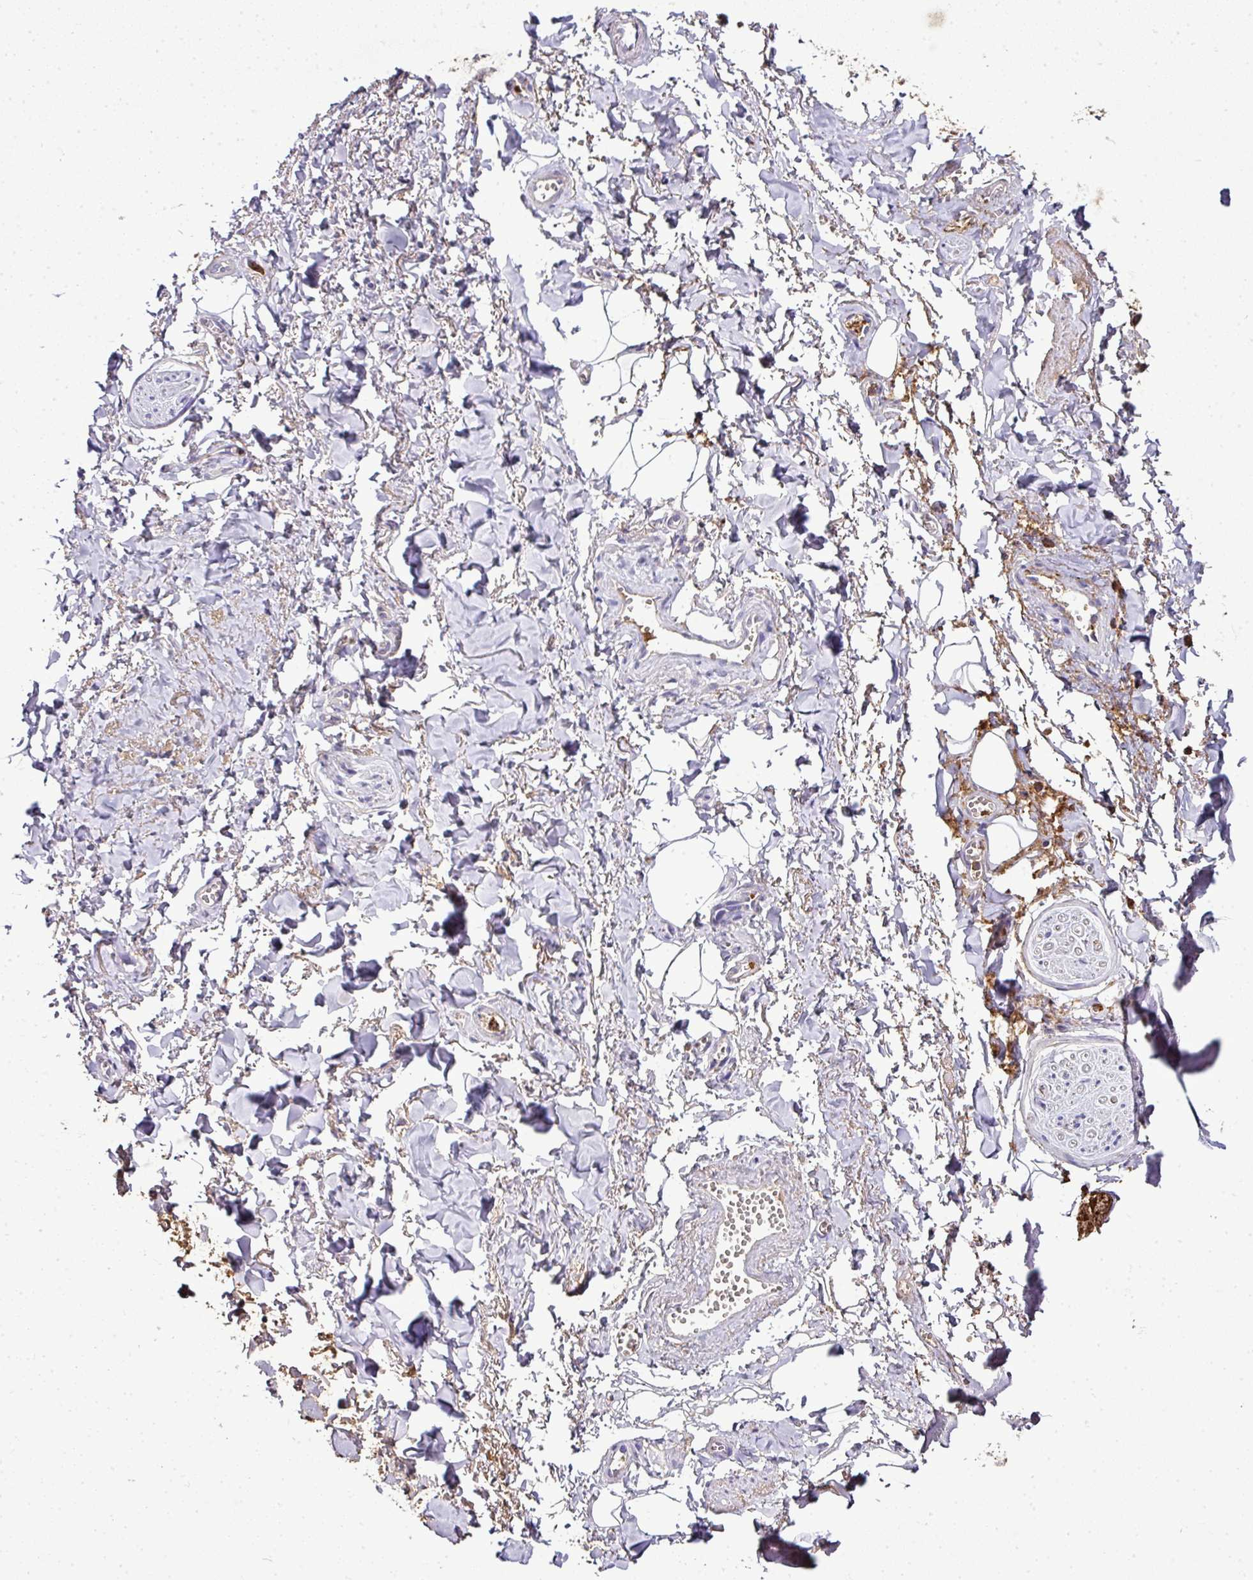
{"staining": {"intensity": "weak", "quantity": ">75%", "location": "cytoplasmic/membranous"}, "tissue": "adipose tissue", "cell_type": "Adipocytes", "image_type": "normal", "snomed": [{"axis": "morphology", "description": "Normal tissue, NOS"}, {"axis": "topography", "description": "Vulva"}, {"axis": "topography", "description": "Vagina"}, {"axis": "topography", "description": "Peripheral nerve tissue"}], "caption": "High-power microscopy captured an immunohistochemistry (IHC) histopathology image of normal adipose tissue, revealing weak cytoplasmic/membranous staining in approximately >75% of adipocytes. (Stains: DAB (3,3'-diaminobenzidine) in brown, nuclei in blue, Microscopy: brightfield microscopy at high magnification).", "gene": "CAB39L", "patient": {"sex": "female", "age": 66}}